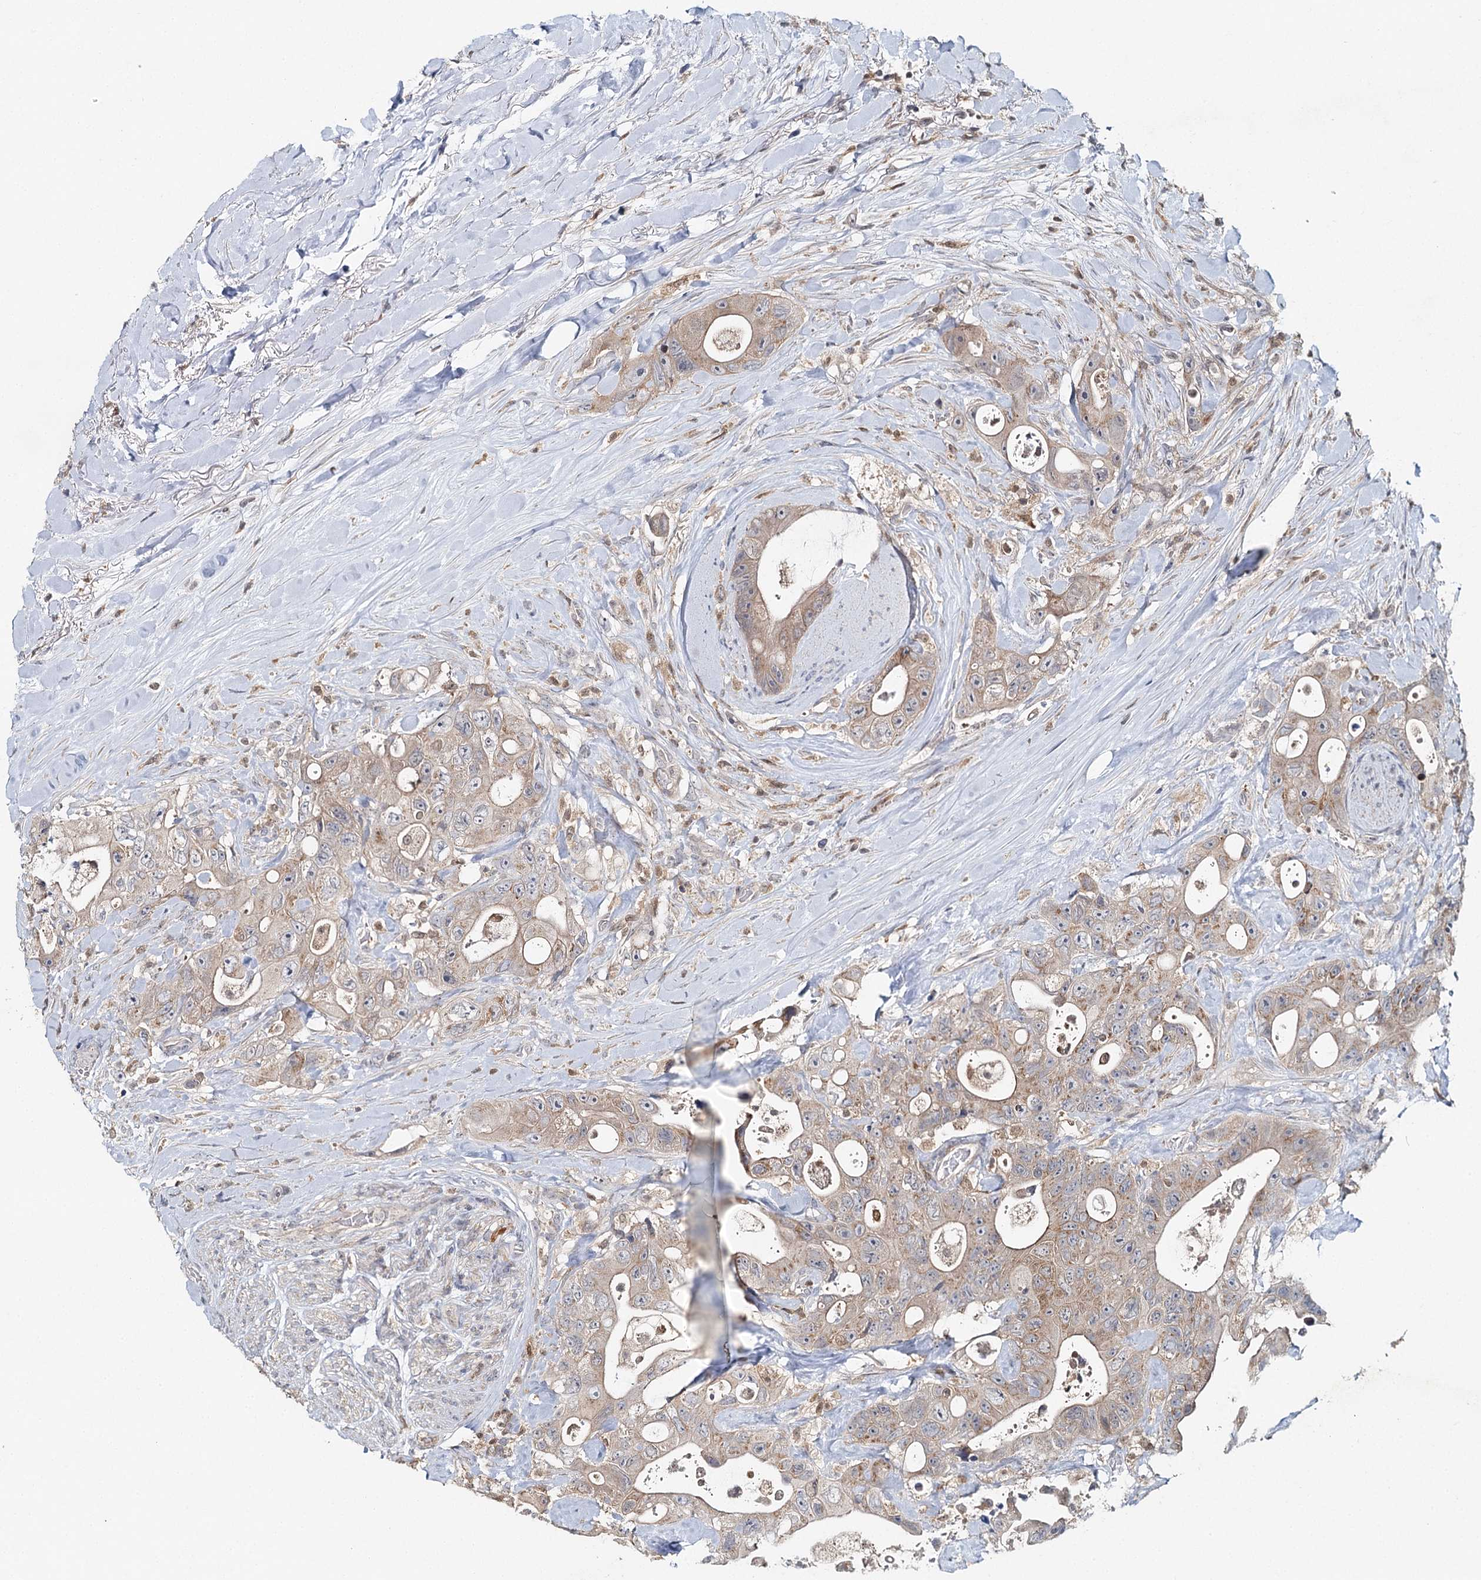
{"staining": {"intensity": "weak", "quantity": ">75%", "location": "cytoplasmic/membranous"}, "tissue": "colorectal cancer", "cell_type": "Tumor cells", "image_type": "cancer", "snomed": [{"axis": "morphology", "description": "Adenocarcinoma, NOS"}, {"axis": "topography", "description": "Colon"}], "caption": "Colorectal adenocarcinoma tissue demonstrates weak cytoplasmic/membranous staining in about >75% of tumor cells, visualized by immunohistochemistry.", "gene": "SLC41A2", "patient": {"sex": "female", "age": 46}}